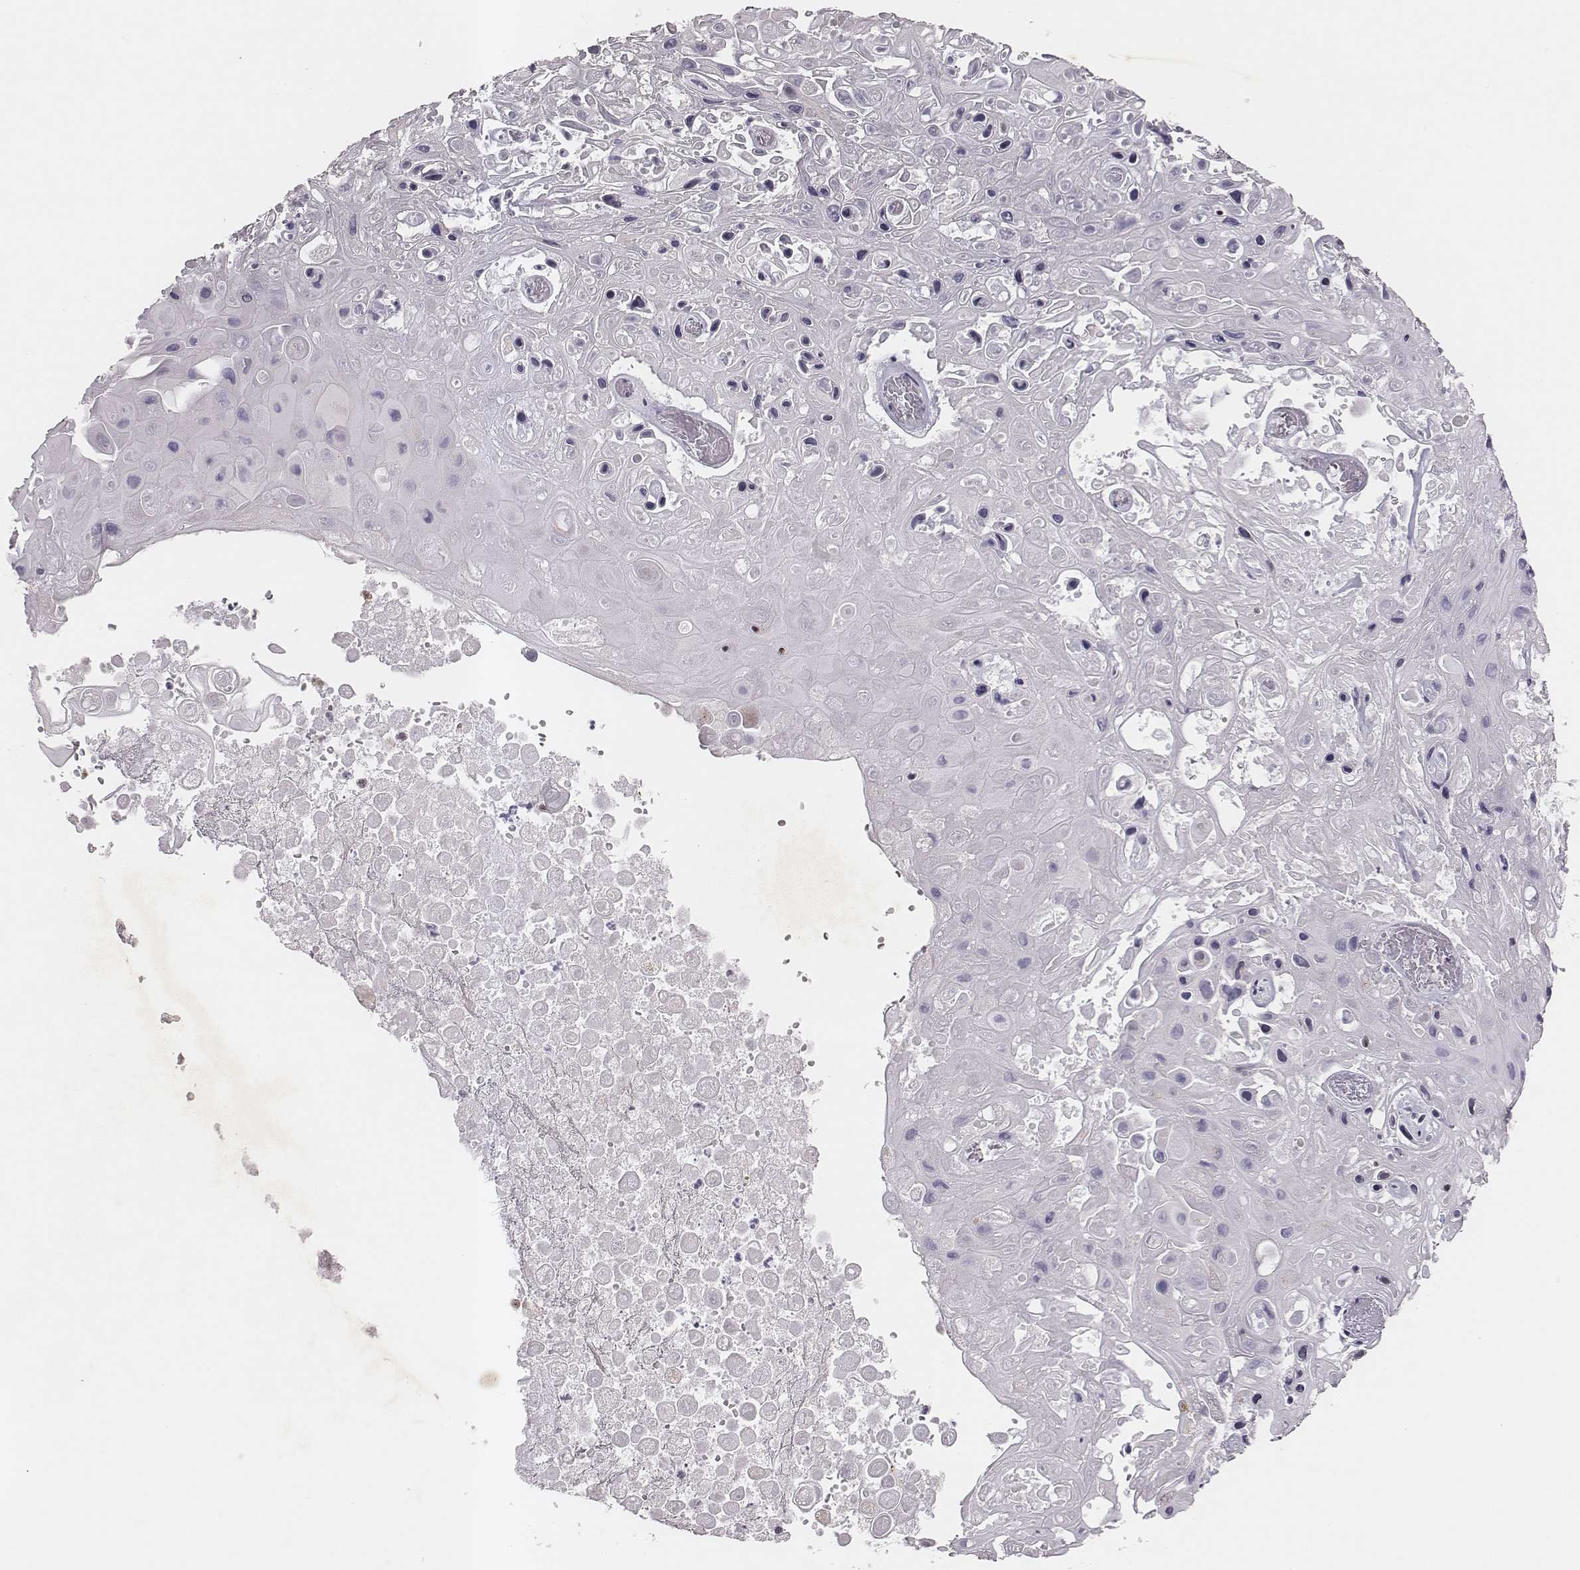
{"staining": {"intensity": "weak", "quantity": "<25%", "location": "cytoplasmic/membranous"}, "tissue": "skin cancer", "cell_type": "Tumor cells", "image_type": "cancer", "snomed": [{"axis": "morphology", "description": "Squamous cell carcinoma, NOS"}, {"axis": "topography", "description": "Skin"}], "caption": "An image of skin cancer stained for a protein reveals no brown staining in tumor cells.", "gene": "WDR59", "patient": {"sex": "male", "age": 82}}